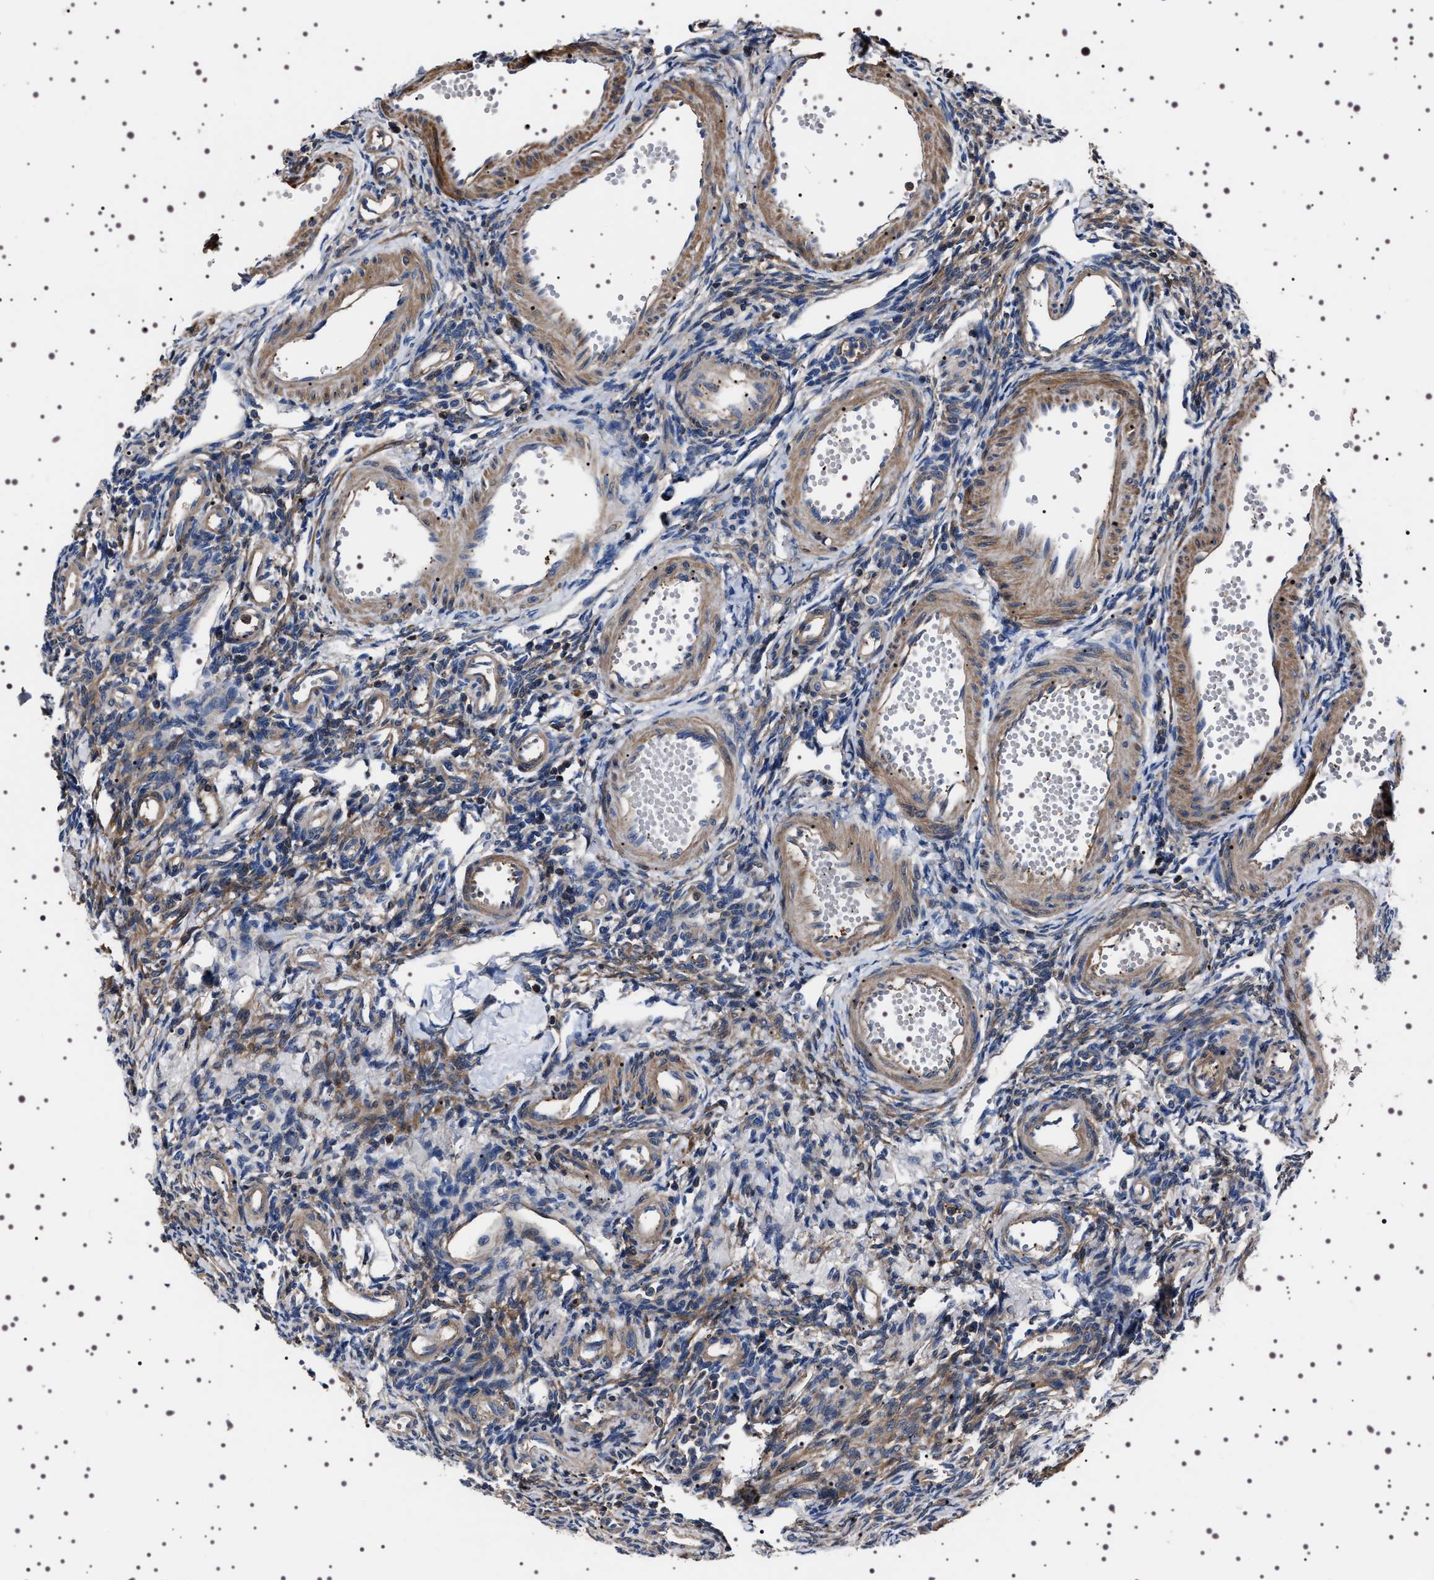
{"staining": {"intensity": "weak", "quantity": "<25%", "location": "cytoplasmic/membranous"}, "tissue": "ovary", "cell_type": "Ovarian stroma cells", "image_type": "normal", "snomed": [{"axis": "morphology", "description": "Normal tissue, NOS"}, {"axis": "topography", "description": "Ovary"}], "caption": "Immunohistochemical staining of benign human ovary displays no significant staining in ovarian stroma cells. (DAB IHC with hematoxylin counter stain).", "gene": "WDR1", "patient": {"sex": "female", "age": 33}}